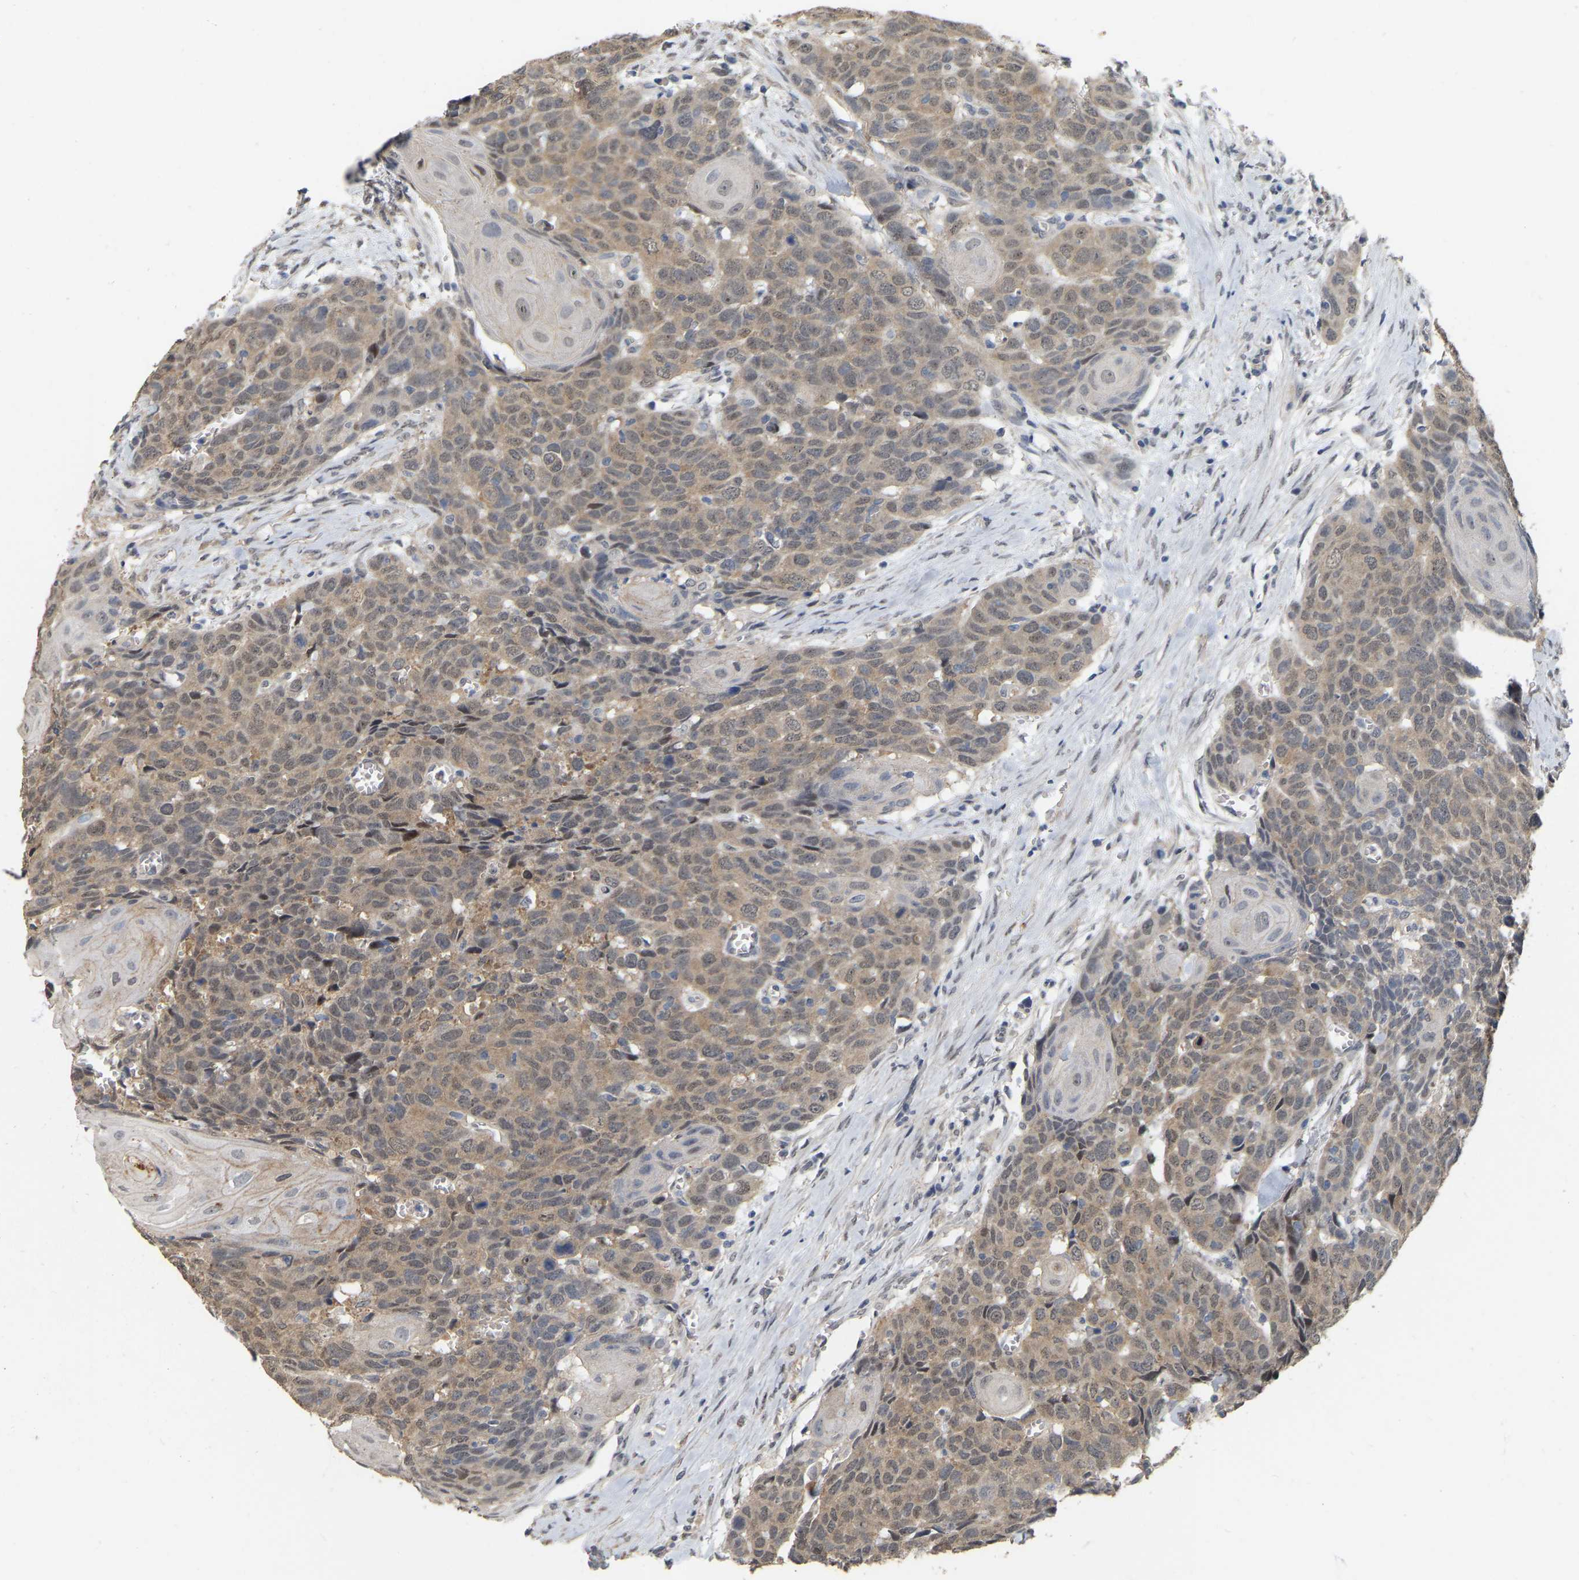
{"staining": {"intensity": "weak", "quantity": ">75%", "location": "cytoplasmic/membranous,nuclear"}, "tissue": "head and neck cancer", "cell_type": "Tumor cells", "image_type": "cancer", "snomed": [{"axis": "morphology", "description": "Squamous cell carcinoma, NOS"}, {"axis": "topography", "description": "Head-Neck"}], "caption": "This micrograph displays IHC staining of human head and neck squamous cell carcinoma, with low weak cytoplasmic/membranous and nuclear staining in approximately >75% of tumor cells.", "gene": "RUVBL1", "patient": {"sex": "male", "age": 66}}